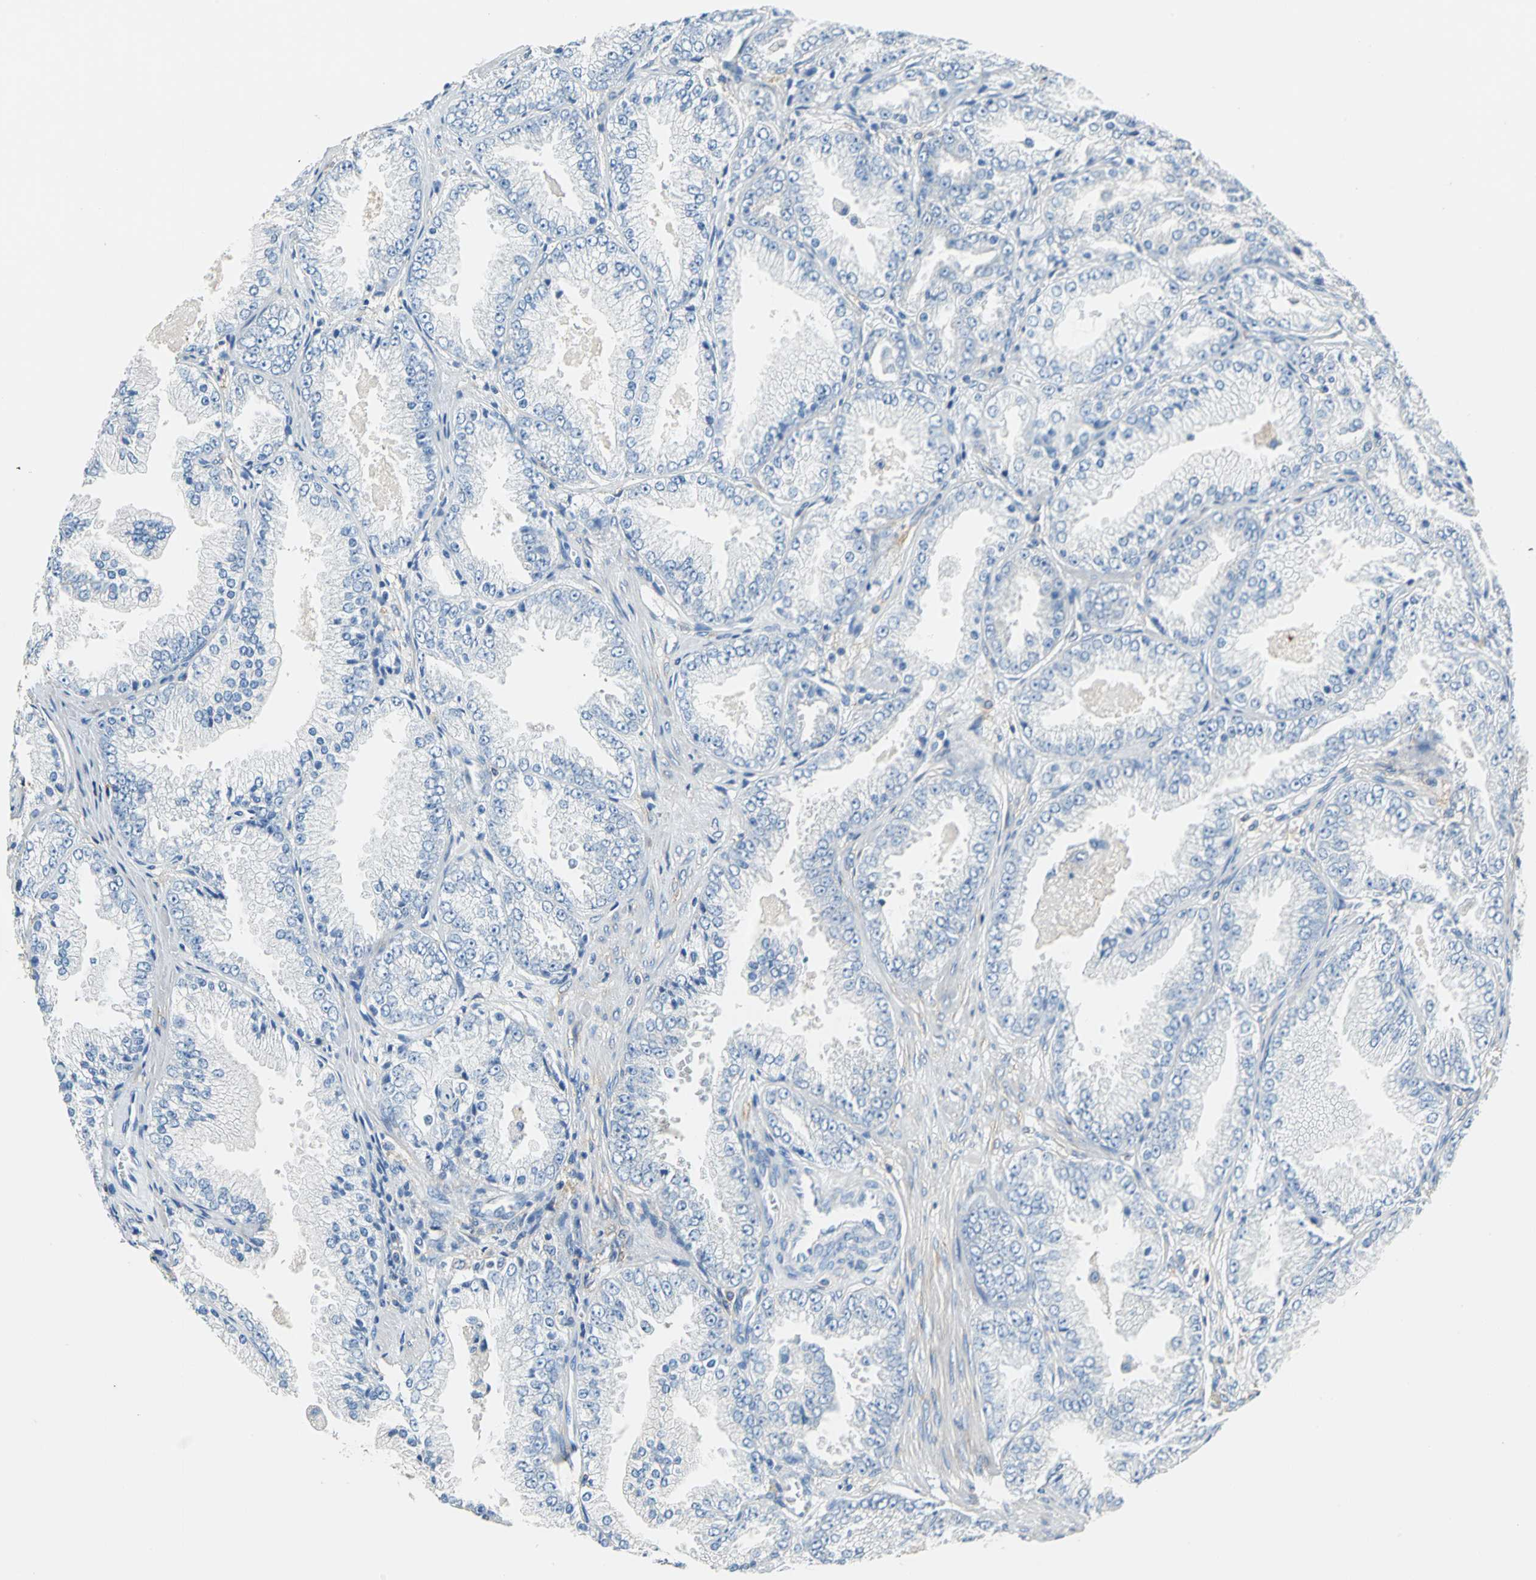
{"staining": {"intensity": "negative", "quantity": "none", "location": "none"}, "tissue": "prostate cancer", "cell_type": "Tumor cells", "image_type": "cancer", "snomed": [{"axis": "morphology", "description": "Adenocarcinoma, High grade"}, {"axis": "topography", "description": "Prostate"}], "caption": "Immunohistochemical staining of high-grade adenocarcinoma (prostate) displays no significant staining in tumor cells.", "gene": "PRKCA", "patient": {"sex": "male", "age": 61}}